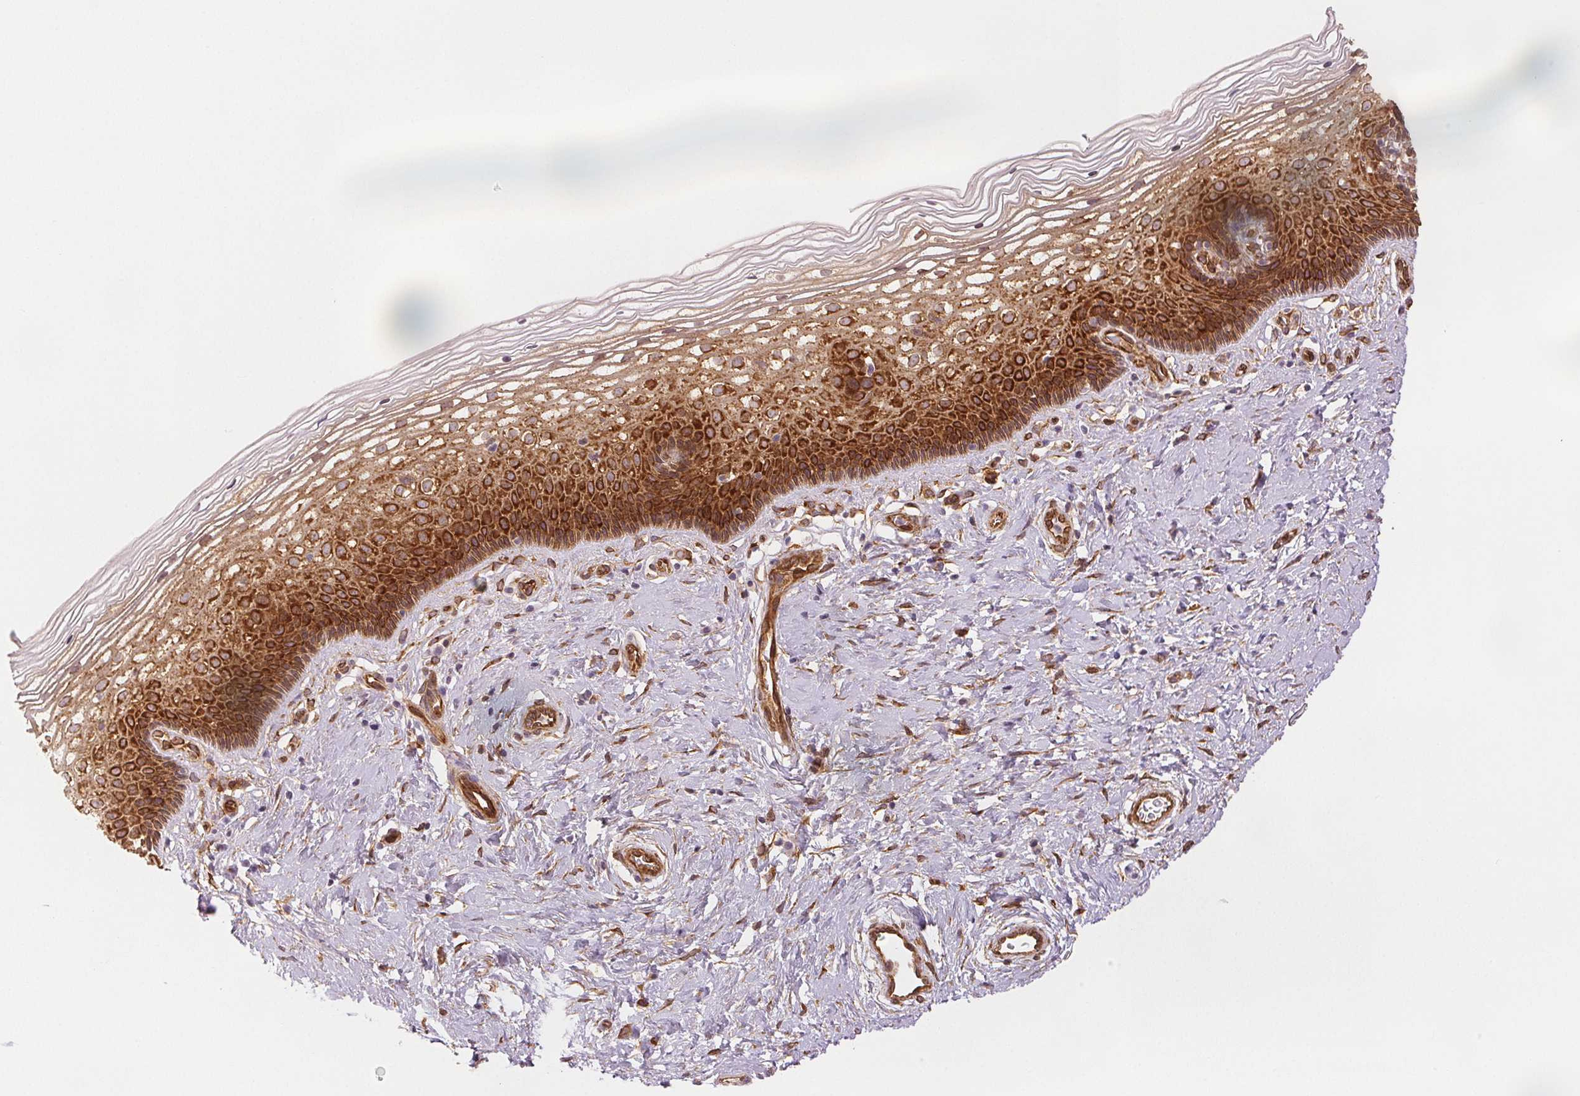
{"staining": {"intensity": "negative", "quantity": "none", "location": "none"}, "tissue": "cervix", "cell_type": "Glandular cells", "image_type": "normal", "snomed": [{"axis": "morphology", "description": "Normal tissue, NOS"}, {"axis": "topography", "description": "Cervix"}], "caption": "A high-resolution photomicrograph shows IHC staining of normal cervix, which exhibits no significant positivity in glandular cells.", "gene": "DIAPH2", "patient": {"sex": "female", "age": 34}}